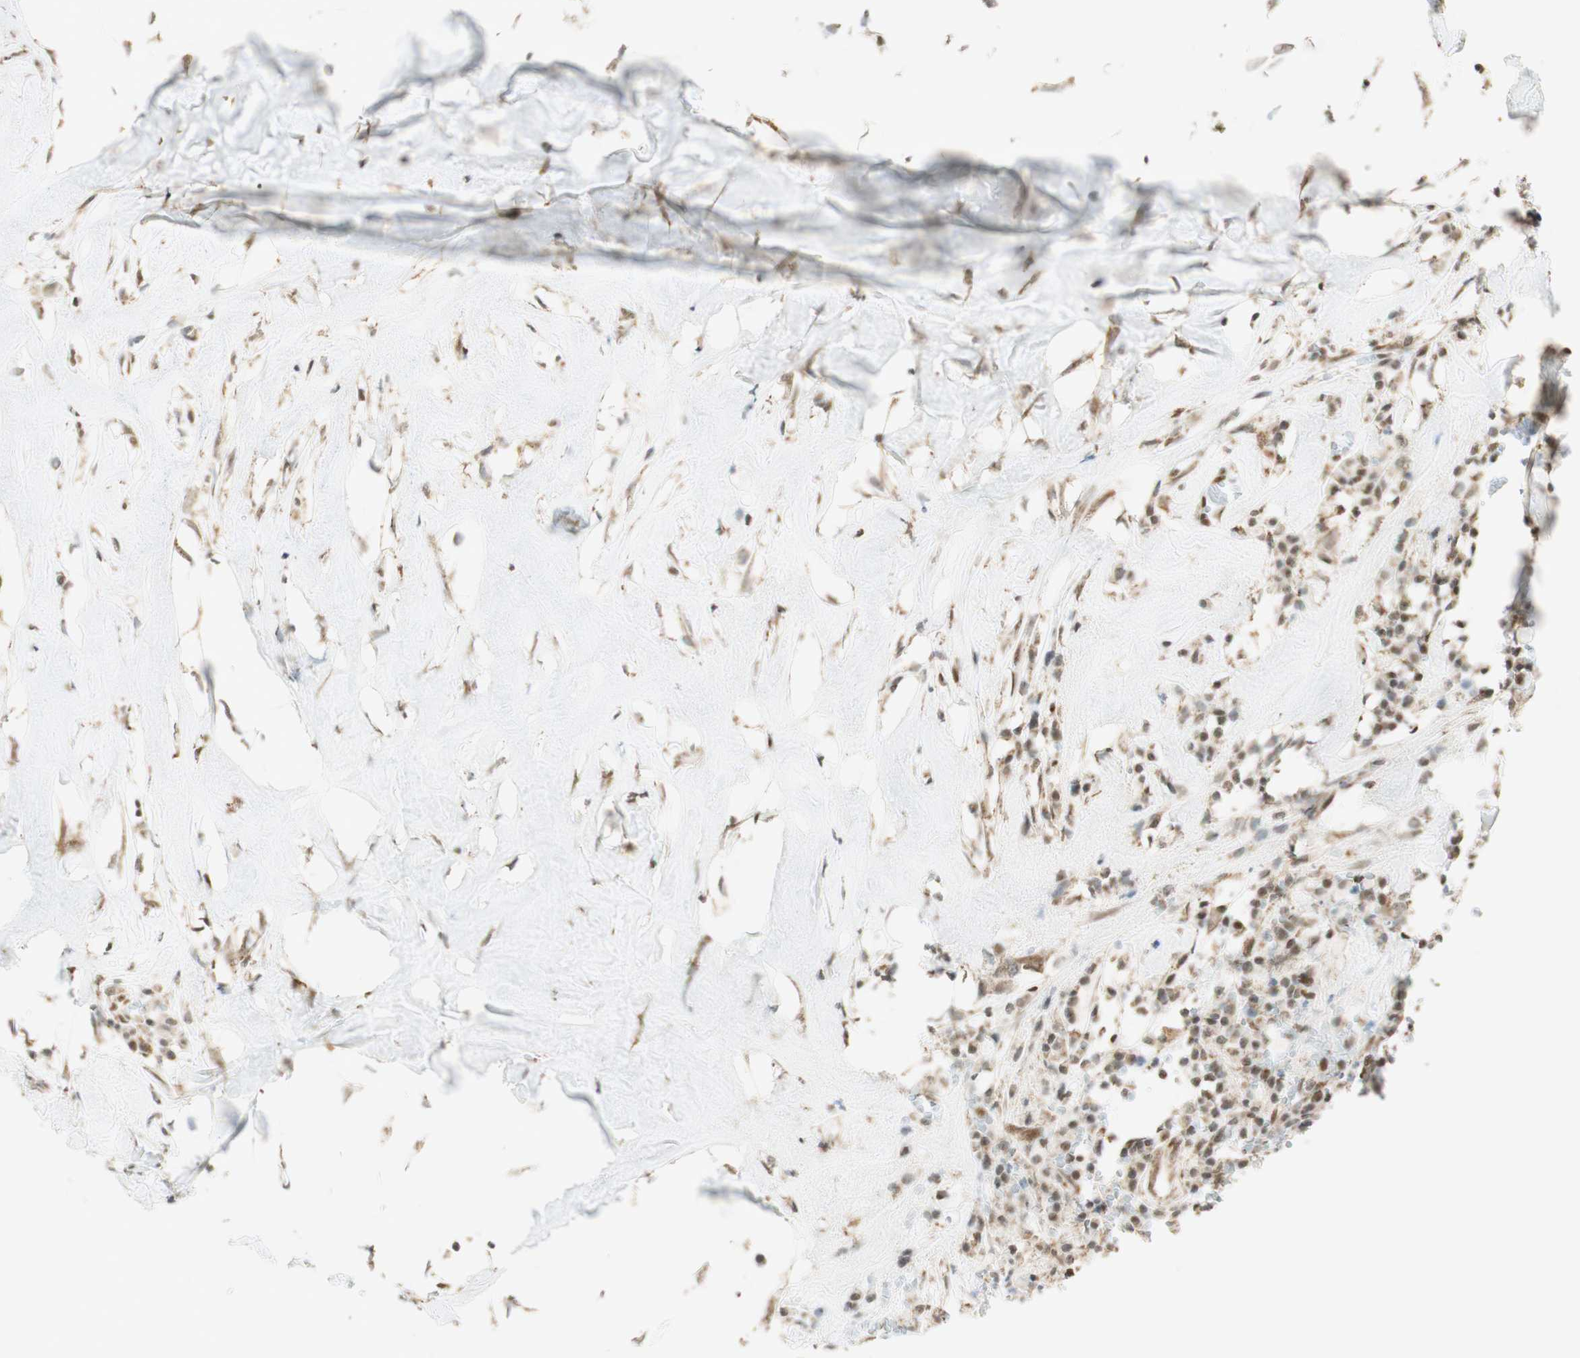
{"staining": {"intensity": "moderate", "quantity": ">75%", "location": "nuclear"}, "tissue": "head and neck cancer", "cell_type": "Tumor cells", "image_type": "cancer", "snomed": [{"axis": "morphology", "description": "Adenocarcinoma, NOS"}, {"axis": "topography", "description": "Salivary gland"}, {"axis": "topography", "description": "Head-Neck"}], "caption": "Protein staining reveals moderate nuclear staining in approximately >75% of tumor cells in head and neck adenocarcinoma. The protein of interest is stained brown, and the nuclei are stained in blue (DAB (3,3'-diaminobenzidine) IHC with brightfield microscopy, high magnification).", "gene": "ZNF782", "patient": {"sex": "female", "age": 65}}